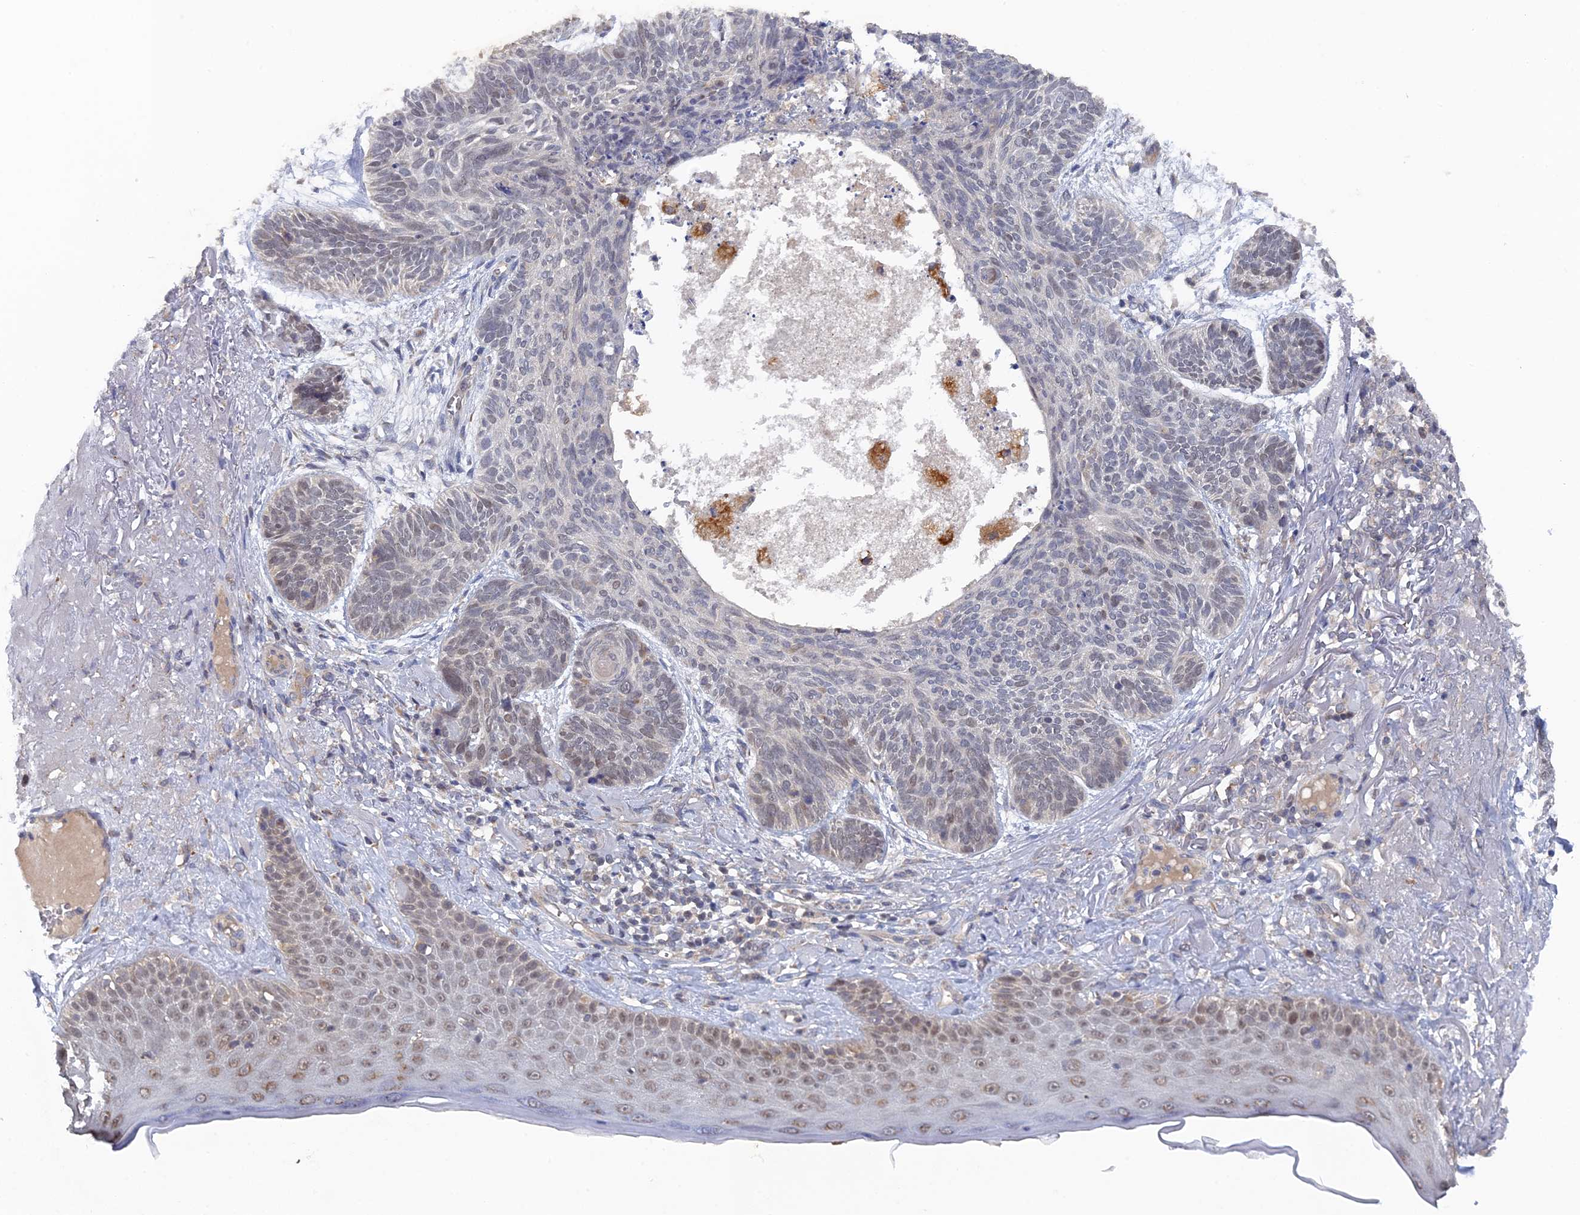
{"staining": {"intensity": "moderate", "quantity": "<25%", "location": "nuclear"}, "tissue": "skin cancer", "cell_type": "Tumor cells", "image_type": "cancer", "snomed": [{"axis": "morphology", "description": "Normal tissue, NOS"}, {"axis": "morphology", "description": "Basal cell carcinoma"}, {"axis": "topography", "description": "Skin"}], "caption": "Tumor cells demonstrate low levels of moderate nuclear staining in about <25% of cells in human skin basal cell carcinoma.", "gene": "MIGA2", "patient": {"sex": "male", "age": 66}}